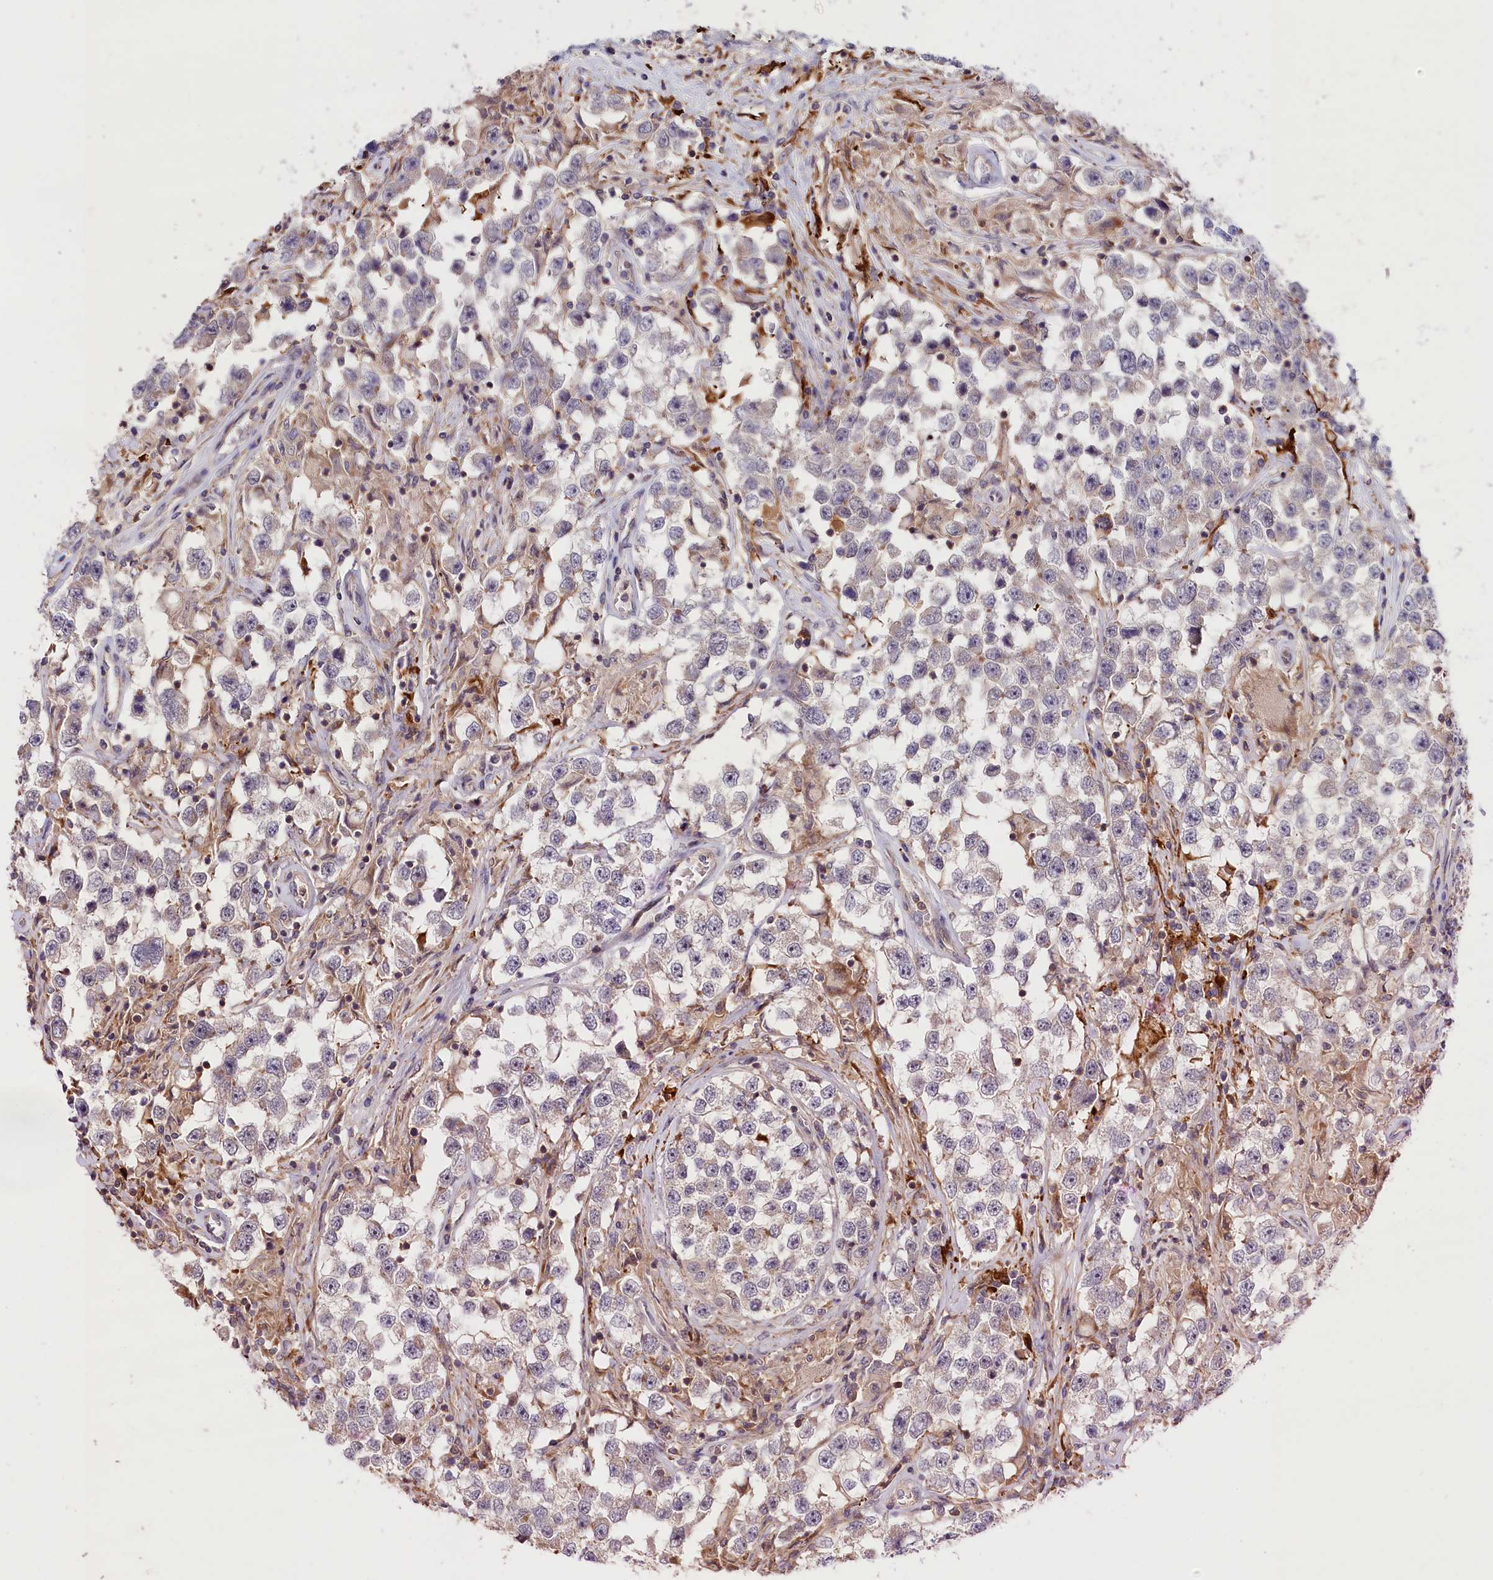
{"staining": {"intensity": "negative", "quantity": "none", "location": "none"}, "tissue": "testis cancer", "cell_type": "Tumor cells", "image_type": "cancer", "snomed": [{"axis": "morphology", "description": "Seminoma, NOS"}, {"axis": "topography", "description": "Testis"}], "caption": "Tumor cells show no significant protein expression in seminoma (testis). (DAB (3,3'-diaminobenzidine) IHC visualized using brightfield microscopy, high magnification).", "gene": "CACNA1H", "patient": {"sex": "male", "age": 46}}